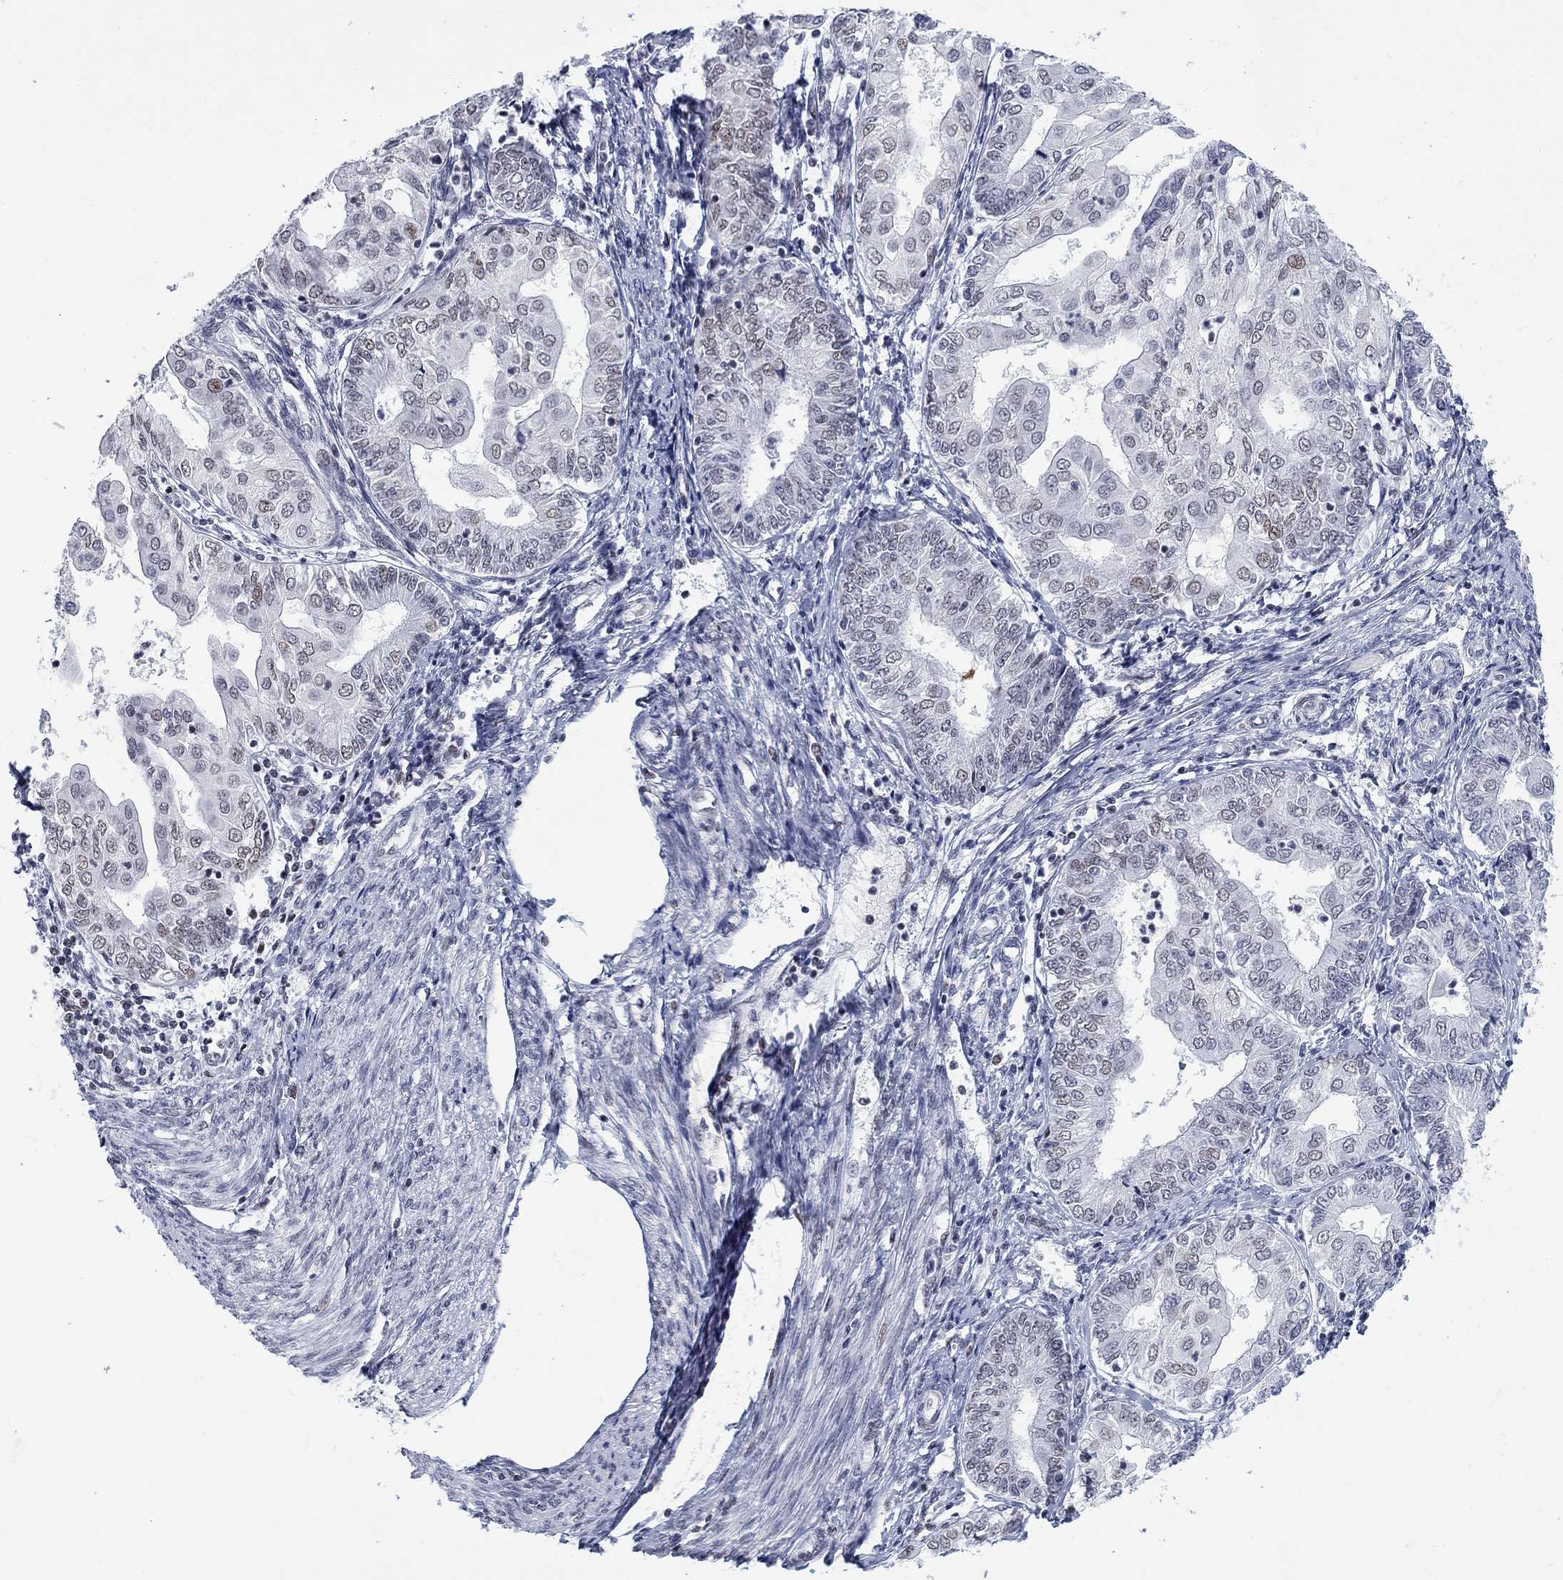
{"staining": {"intensity": "moderate", "quantity": "<25%", "location": "nuclear"}, "tissue": "endometrial cancer", "cell_type": "Tumor cells", "image_type": "cancer", "snomed": [{"axis": "morphology", "description": "Adenocarcinoma, NOS"}, {"axis": "topography", "description": "Endometrium"}], "caption": "Endometrial cancer was stained to show a protein in brown. There is low levels of moderate nuclear expression in about <25% of tumor cells.", "gene": "NPAS3", "patient": {"sex": "female", "age": 68}}